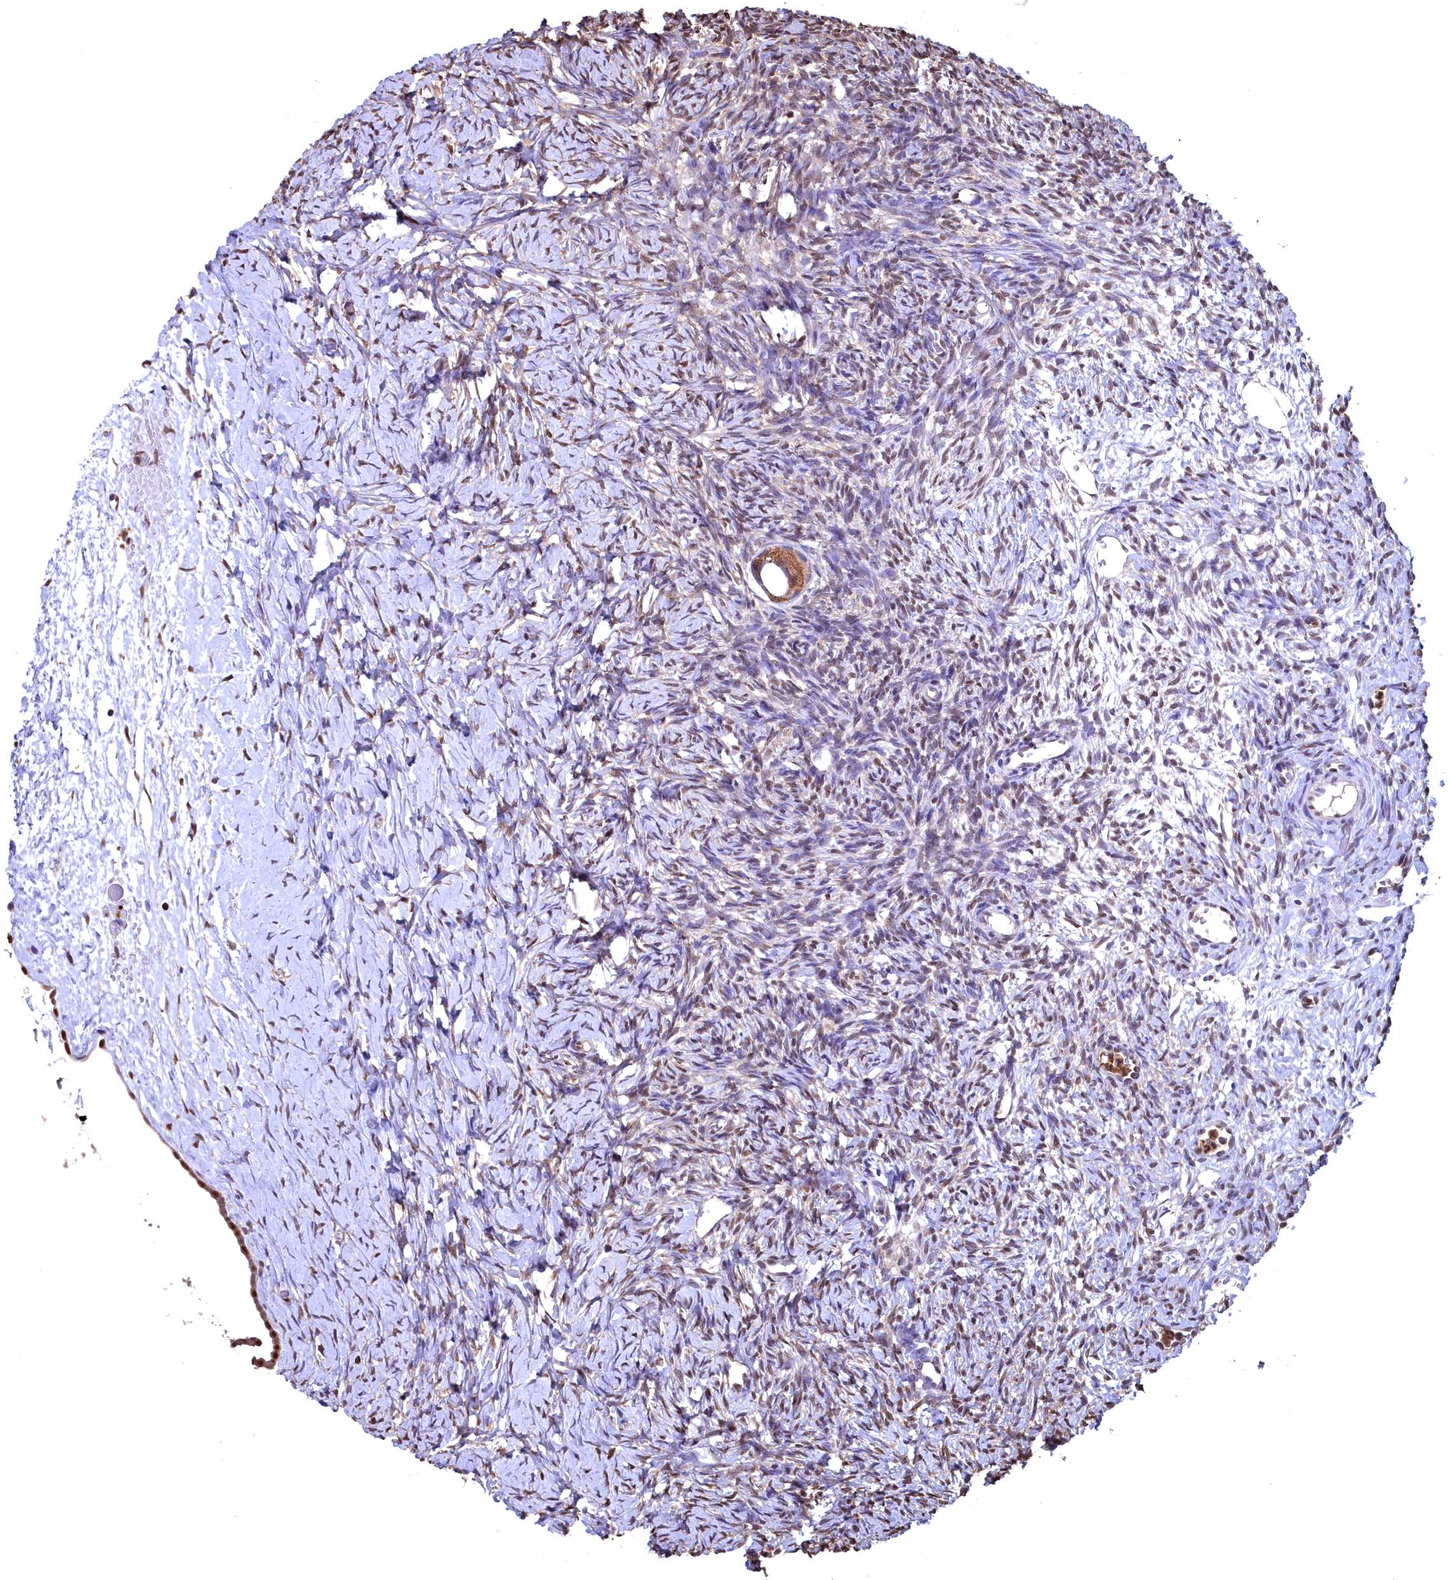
{"staining": {"intensity": "moderate", "quantity": ">75%", "location": "cytoplasmic/membranous"}, "tissue": "ovary", "cell_type": "Follicle cells", "image_type": "normal", "snomed": [{"axis": "morphology", "description": "Normal tissue, NOS"}, {"axis": "topography", "description": "Ovary"}], "caption": "Ovary was stained to show a protein in brown. There is medium levels of moderate cytoplasmic/membranous staining in about >75% of follicle cells.", "gene": "GAPDH", "patient": {"sex": "female", "age": 39}}